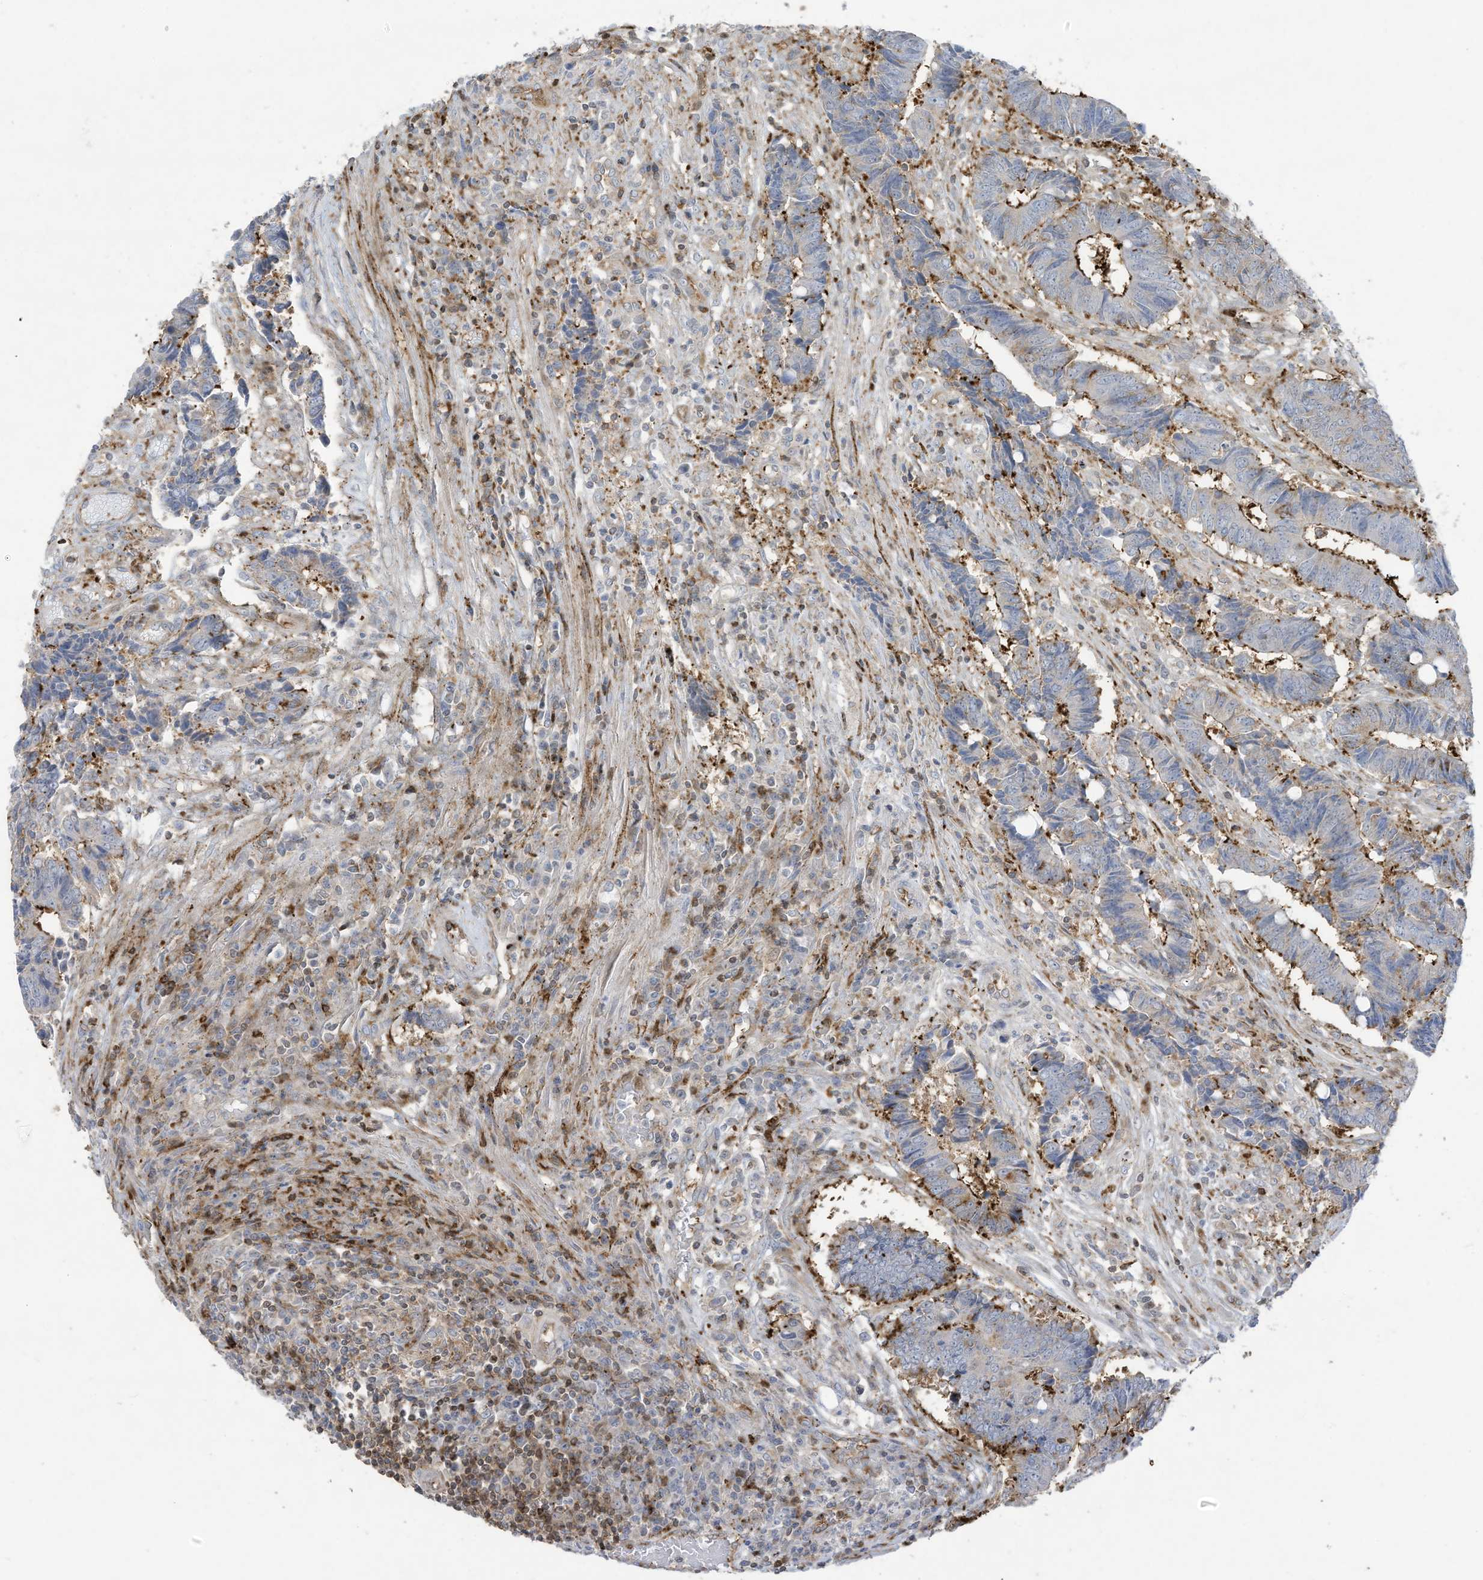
{"staining": {"intensity": "negative", "quantity": "none", "location": "none"}, "tissue": "colorectal cancer", "cell_type": "Tumor cells", "image_type": "cancer", "snomed": [{"axis": "morphology", "description": "Adenocarcinoma, NOS"}, {"axis": "topography", "description": "Rectum"}], "caption": "IHC photomicrograph of neoplastic tissue: human colorectal adenocarcinoma stained with DAB (3,3'-diaminobenzidine) displays no significant protein staining in tumor cells.", "gene": "THNSL2", "patient": {"sex": "male", "age": 84}}